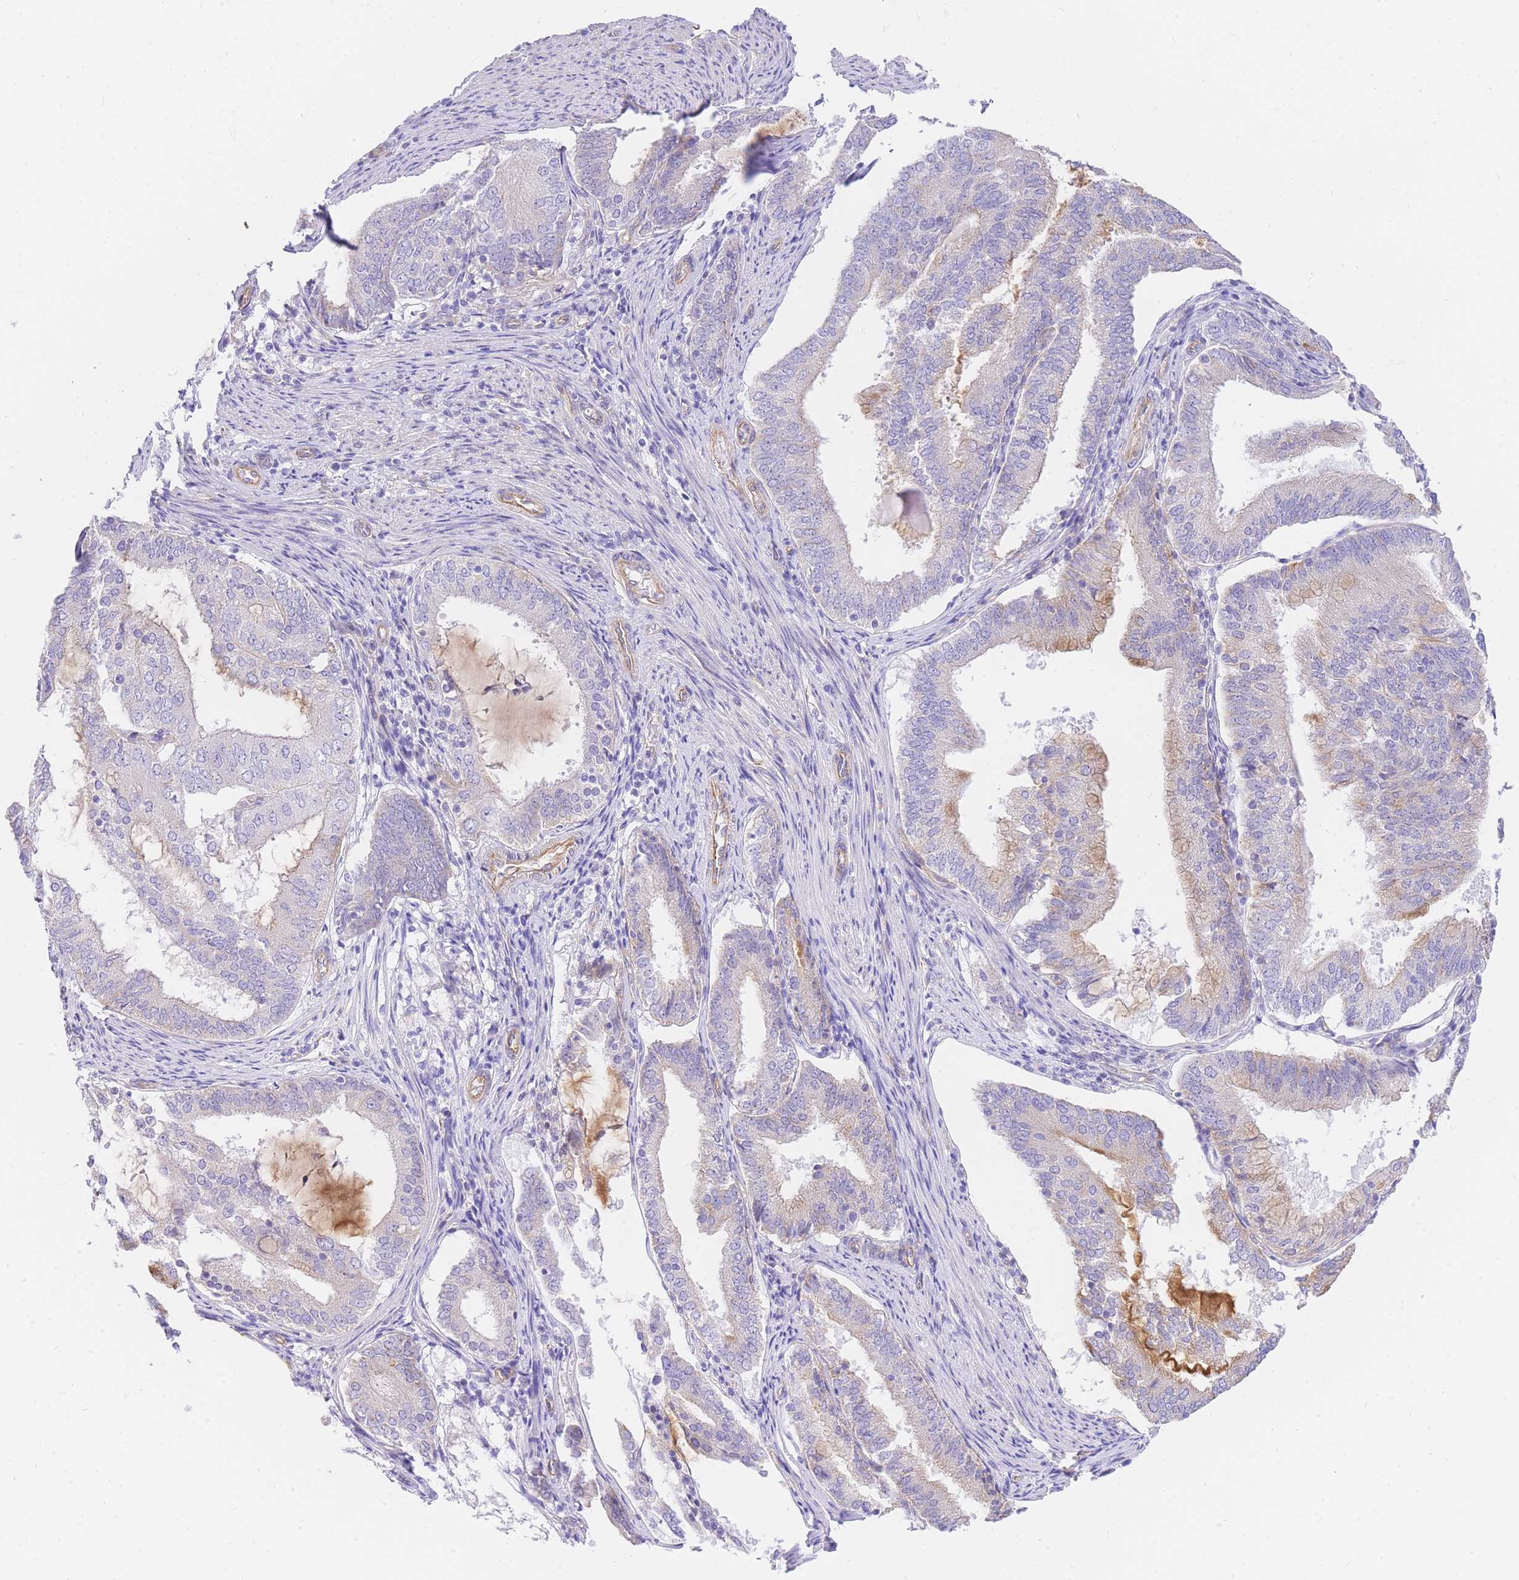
{"staining": {"intensity": "weak", "quantity": "<25%", "location": "cytoplasmic/membranous"}, "tissue": "endometrial cancer", "cell_type": "Tumor cells", "image_type": "cancer", "snomed": [{"axis": "morphology", "description": "Adenocarcinoma, NOS"}, {"axis": "topography", "description": "Endometrium"}], "caption": "A histopathology image of endometrial cancer stained for a protein demonstrates no brown staining in tumor cells. The staining was performed using DAB to visualize the protein expression in brown, while the nuclei were stained in blue with hematoxylin (Magnification: 20x).", "gene": "SRSF12", "patient": {"sex": "female", "age": 81}}